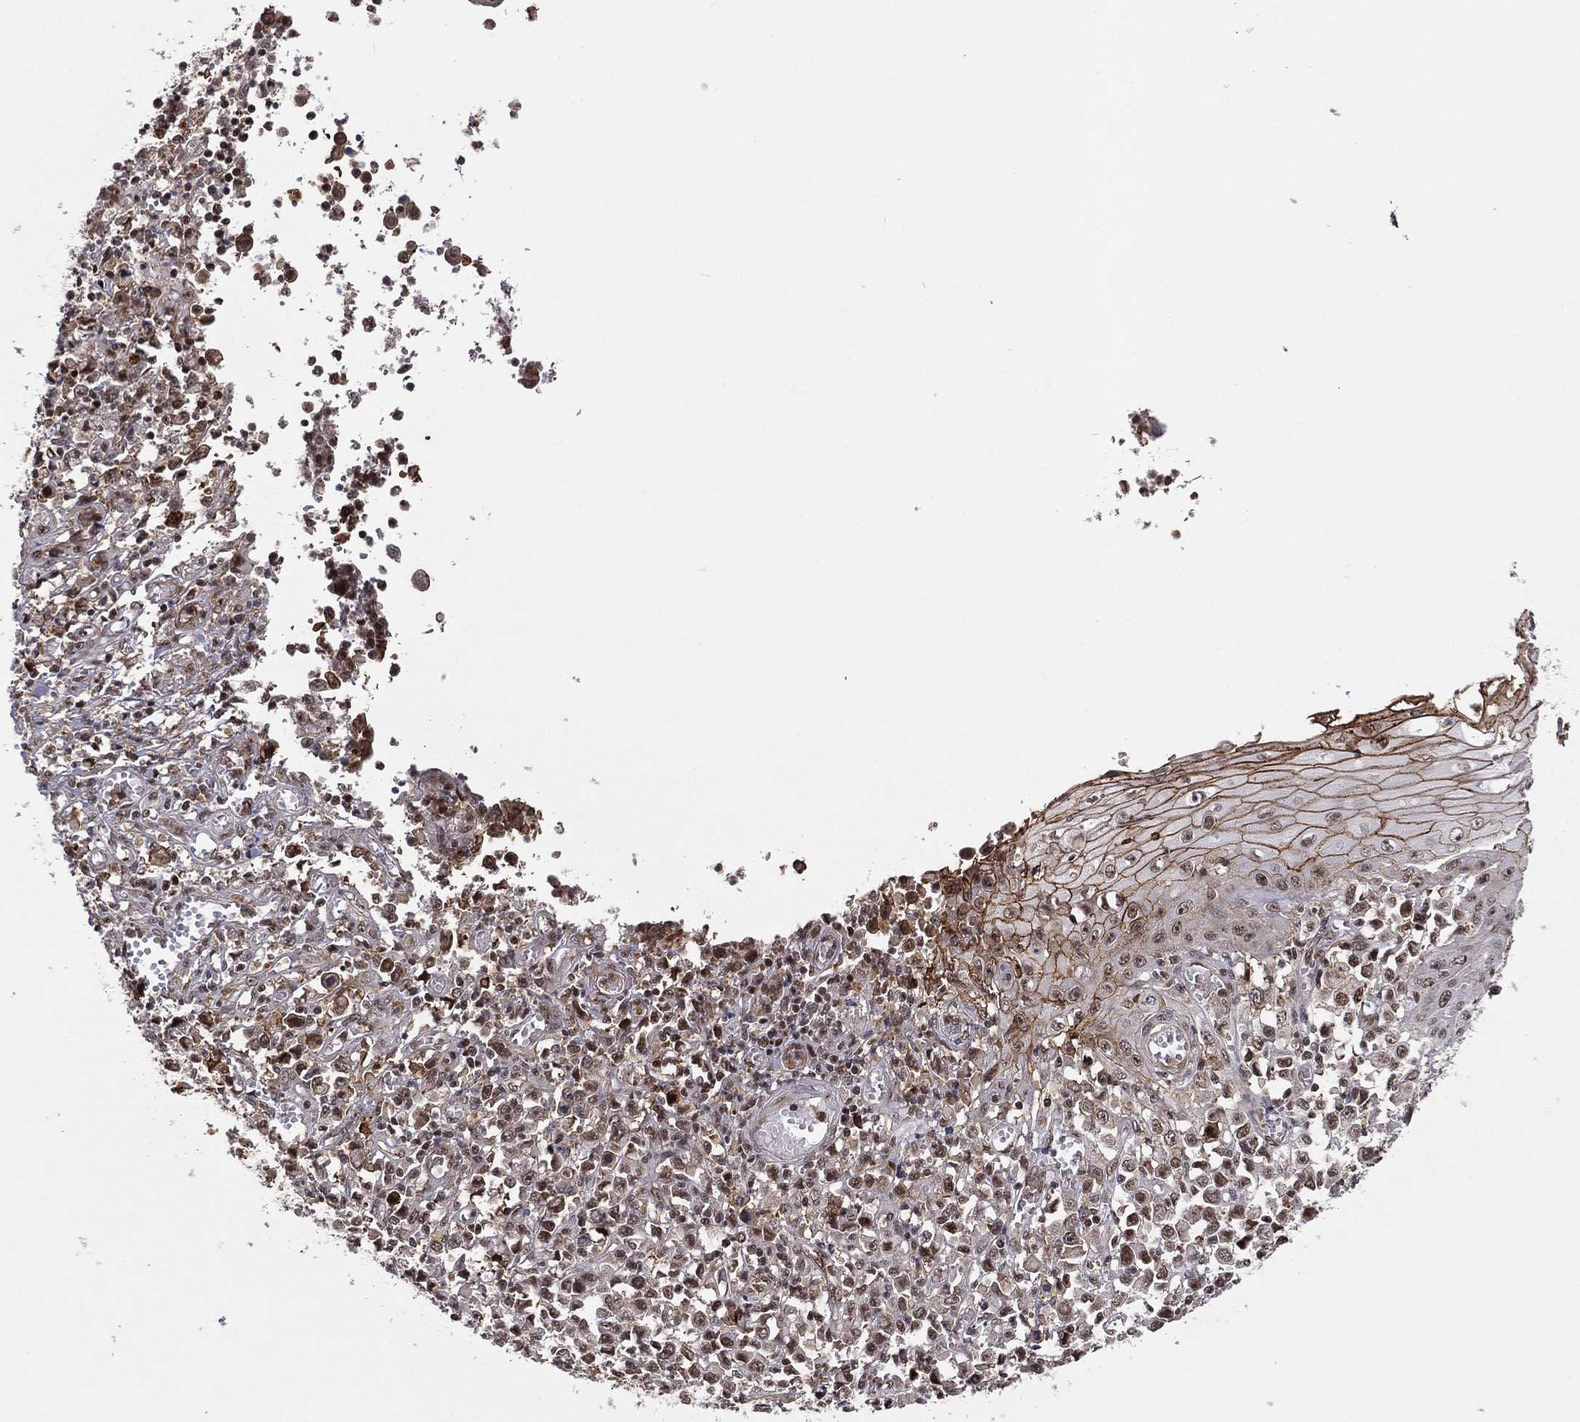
{"staining": {"intensity": "moderate", "quantity": "25%-75%", "location": "nuclear"}, "tissue": "stomach cancer", "cell_type": "Tumor cells", "image_type": "cancer", "snomed": [{"axis": "morphology", "description": "Adenocarcinoma, NOS"}, {"axis": "topography", "description": "Stomach, upper"}], "caption": "Human stomach adenocarcinoma stained with a protein marker demonstrates moderate staining in tumor cells.", "gene": "GPALPP1", "patient": {"sex": "male", "age": 70}}